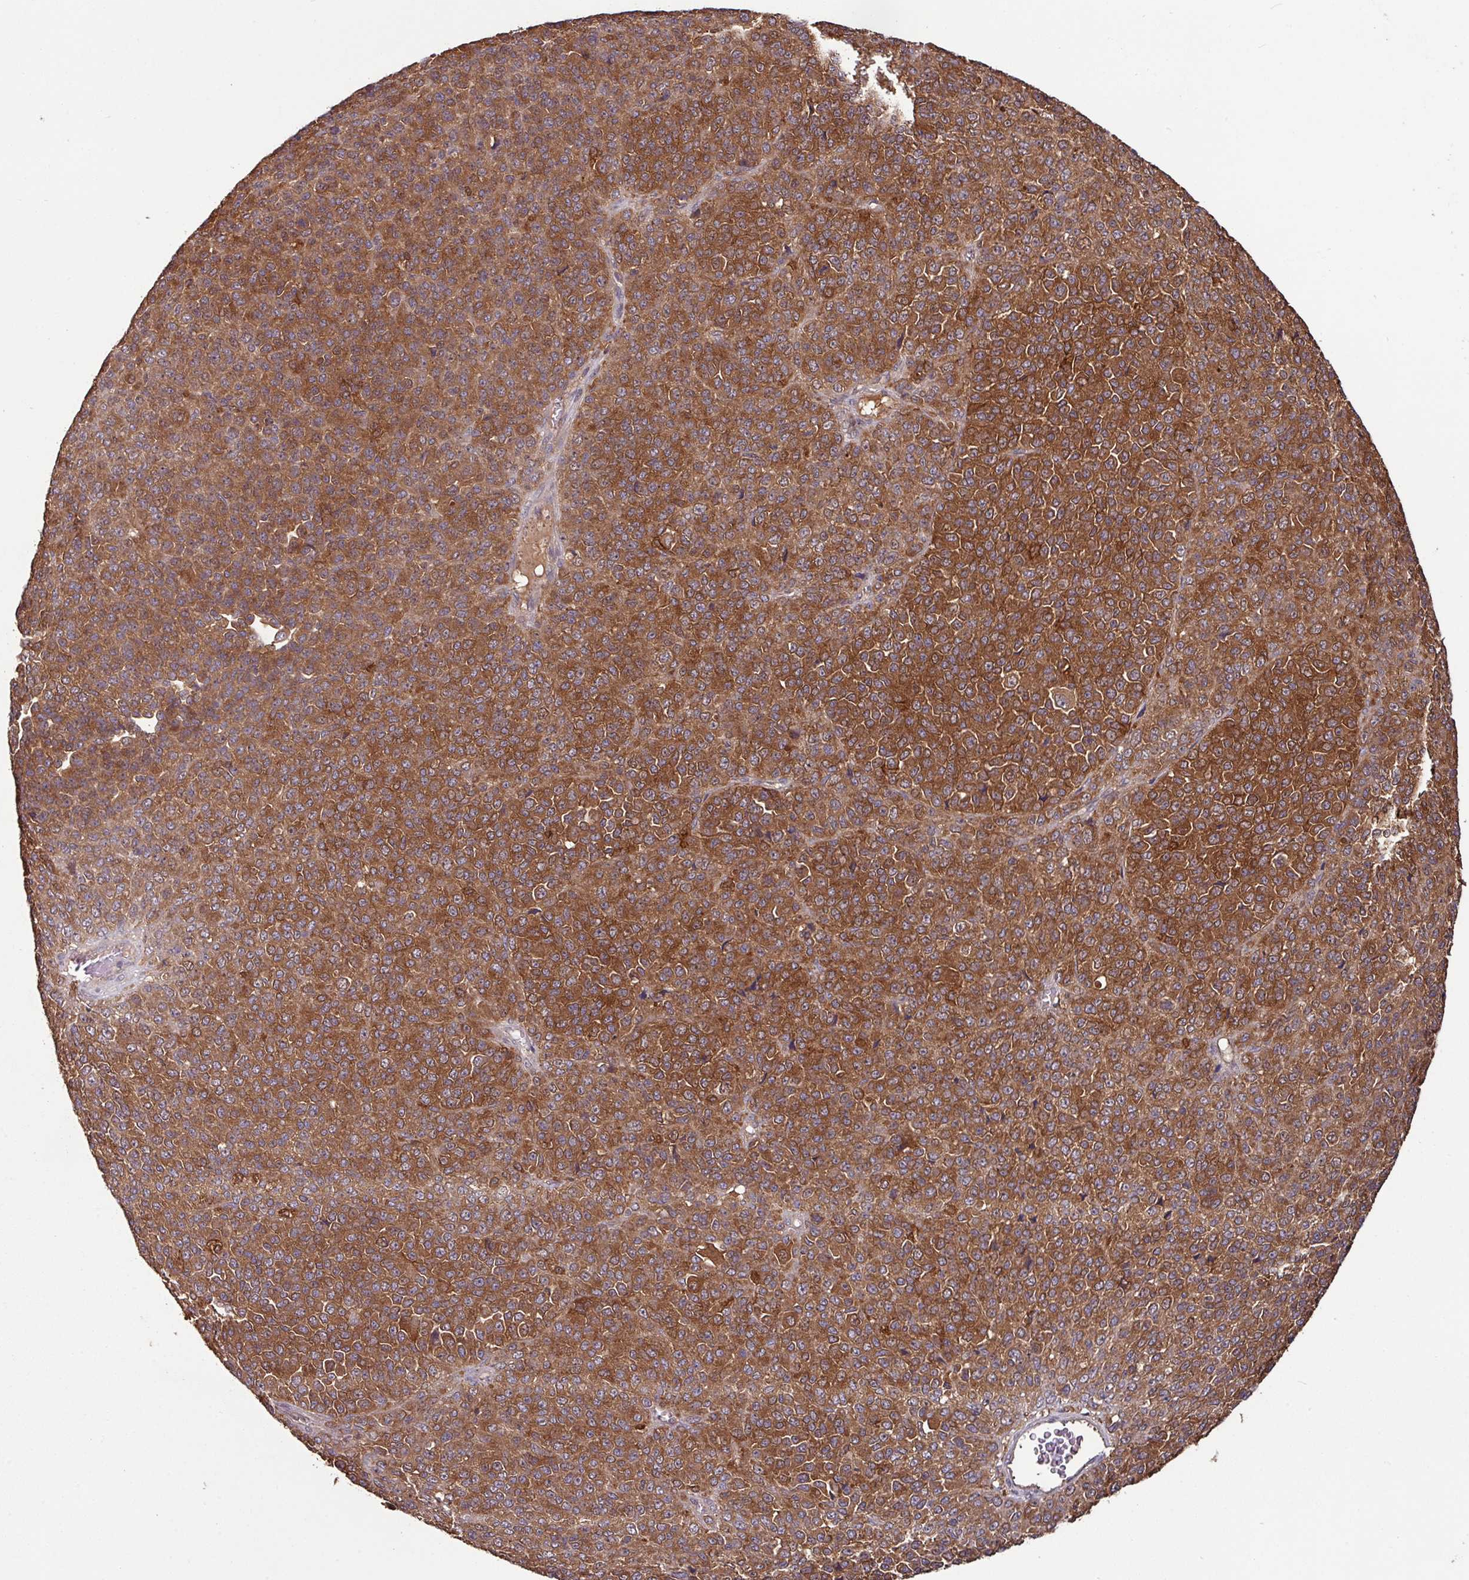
{"staining": {"intensity": "strong", "quantity": ">75%", "location": "cytoplasmic/membranous"}, "tissue": "melanoma", "cell_type": "Tumor cells", "image_type": "cancer", "snomed": [{"axis": "morphology", "description": "Malignant melanoma, Metastatic site"}, {"axis": "topography", "description": "Brain"}], "caption": "Approximately >75% of tumor cells in melanoma show strong cytoplasmic/membranous protein positivity as visualized by brown immunohistochemical staining.", "gene": "GNPDA1", "patient": {"sex": "female", "age": 56}}